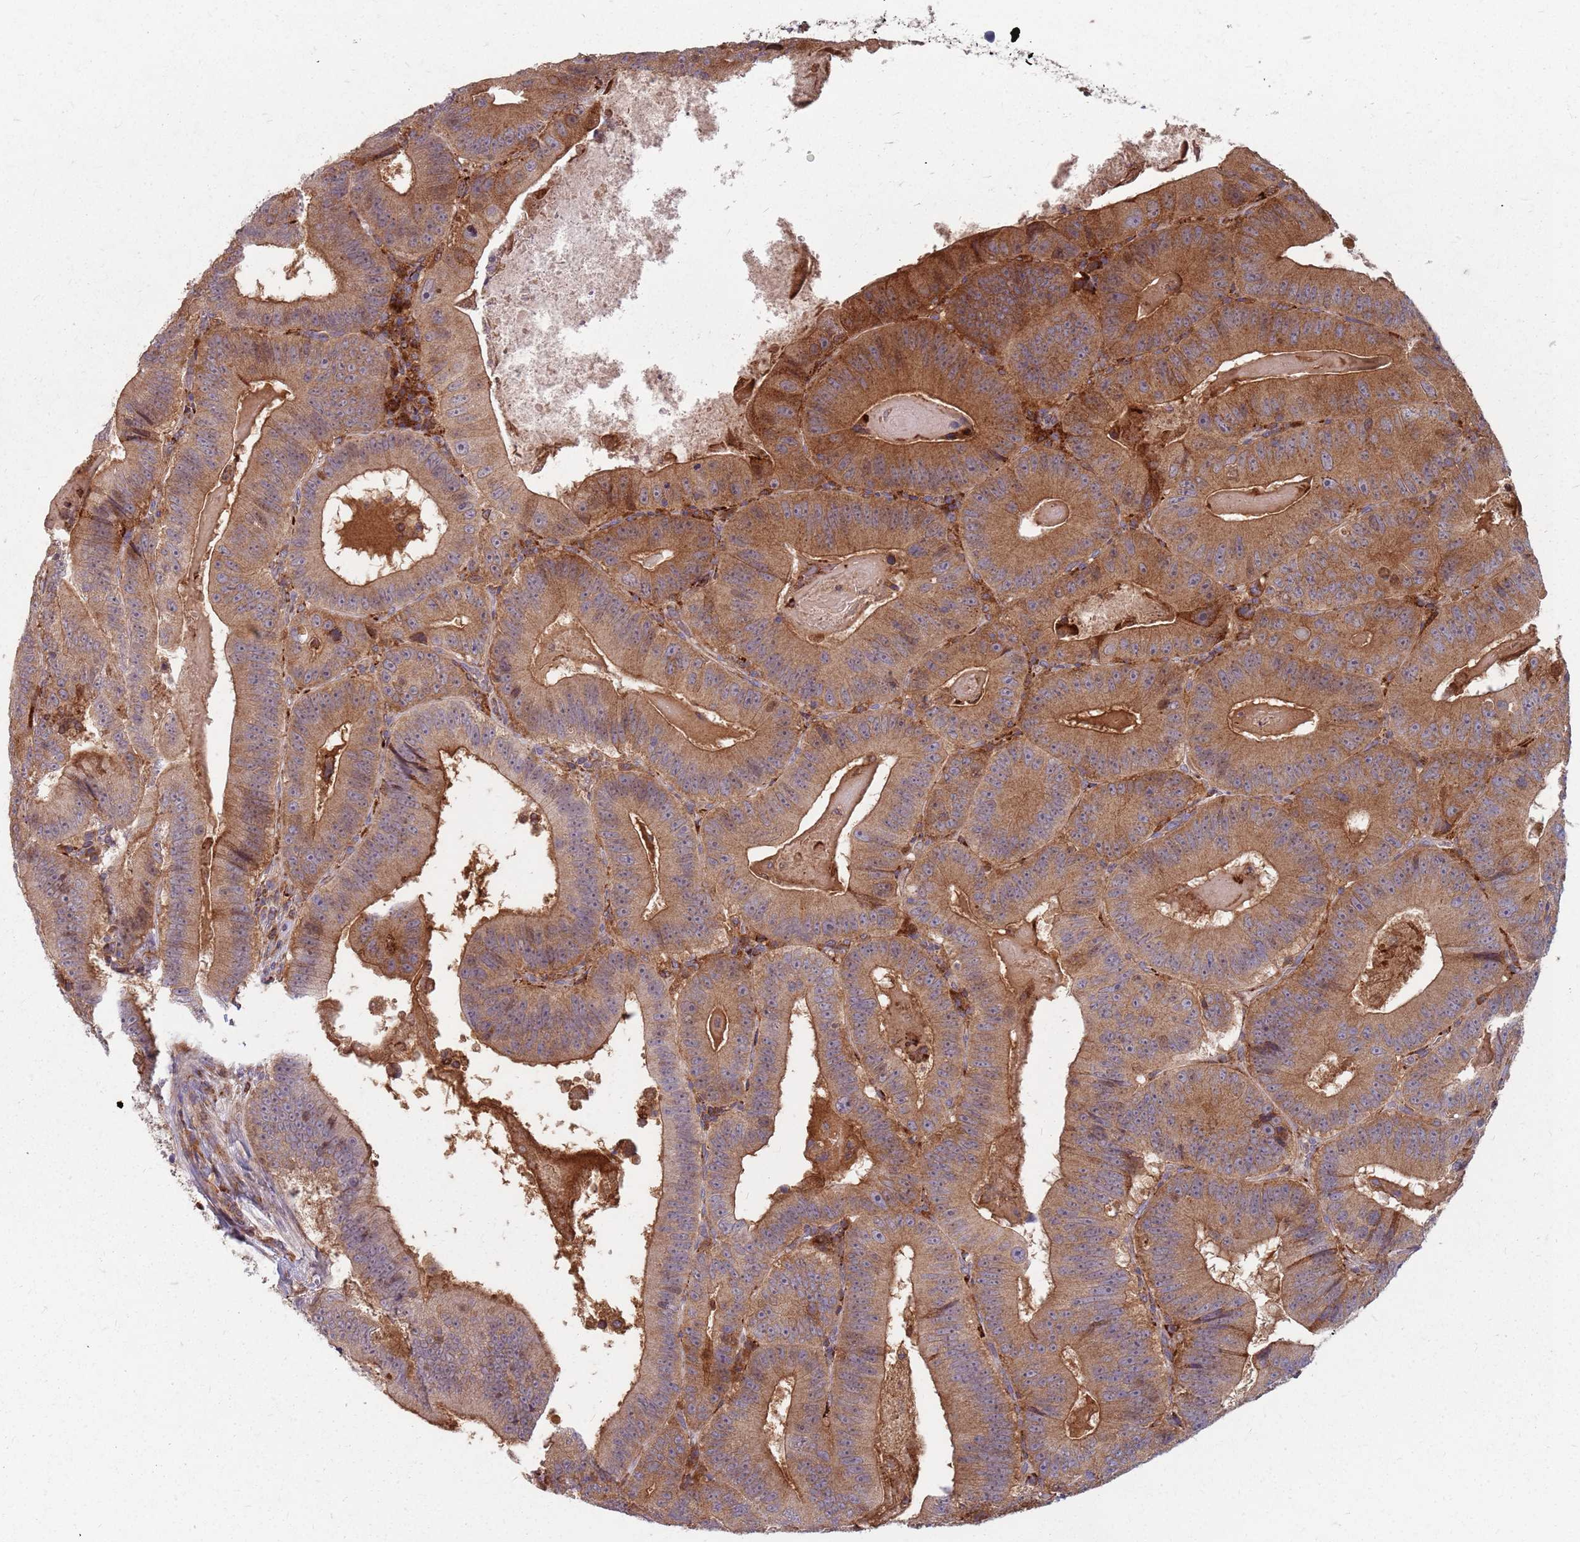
{"staining": {"intensity": "moderate", "quantity": ">75%", "location": "cytoplasmic/membranous"}, "tissue": "colorectal cancer", "cell_type": "Tumor cells", "image_type": "cancer", "snomed": [{"axis": "morphology", "description": "Adenocarcinoma, NOS"}, {"axis": "topography", "description": "Colon"}], "caption": "A brown stain highlights moderate cytoplasmic/membranous expression of a protein in adenocarcinoma (colorectal) tumor cells. Nuclei are stained in blue.", "gene": "NME4", "patient": {"sex": "female", "age": 86}}